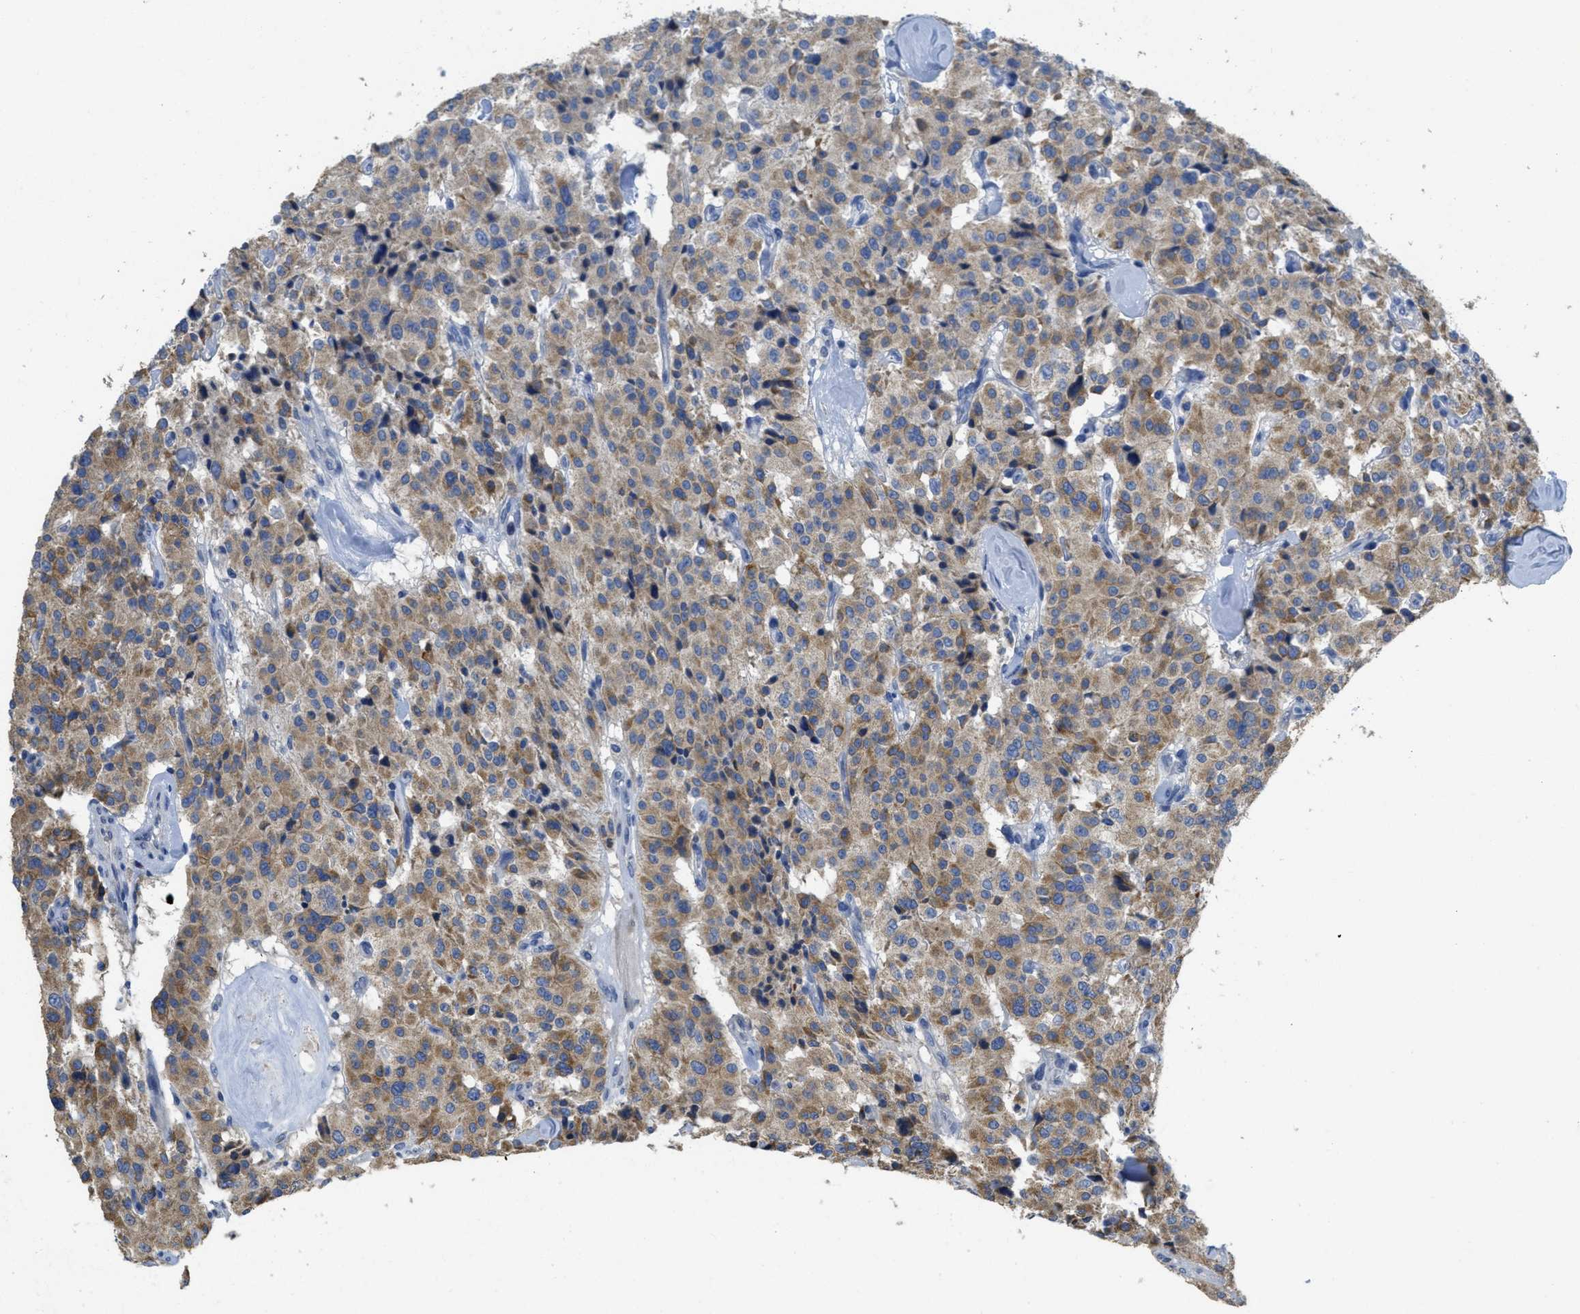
{"staining": {"intensity": "moderate", "quantity": "25%-75%", "location": "cytoplasmic/membranous"}, "tissue": "carcinoid", "cell_type": "Tumor cells", "image_type": "cancer", "snomed": [{"axis": "morphology", "description": "Carcinoid, malignant, NOS"}, {"axis": "topography", "description": "Lung"}], "caption": "Protein expression analysis of malignant carcinoid displays moderate cytoplasmic/membranous positivity in about 25%-75% of tumor cells.", "gene": "SFXN2", "patient": {"sex": "male", "age": 30}}